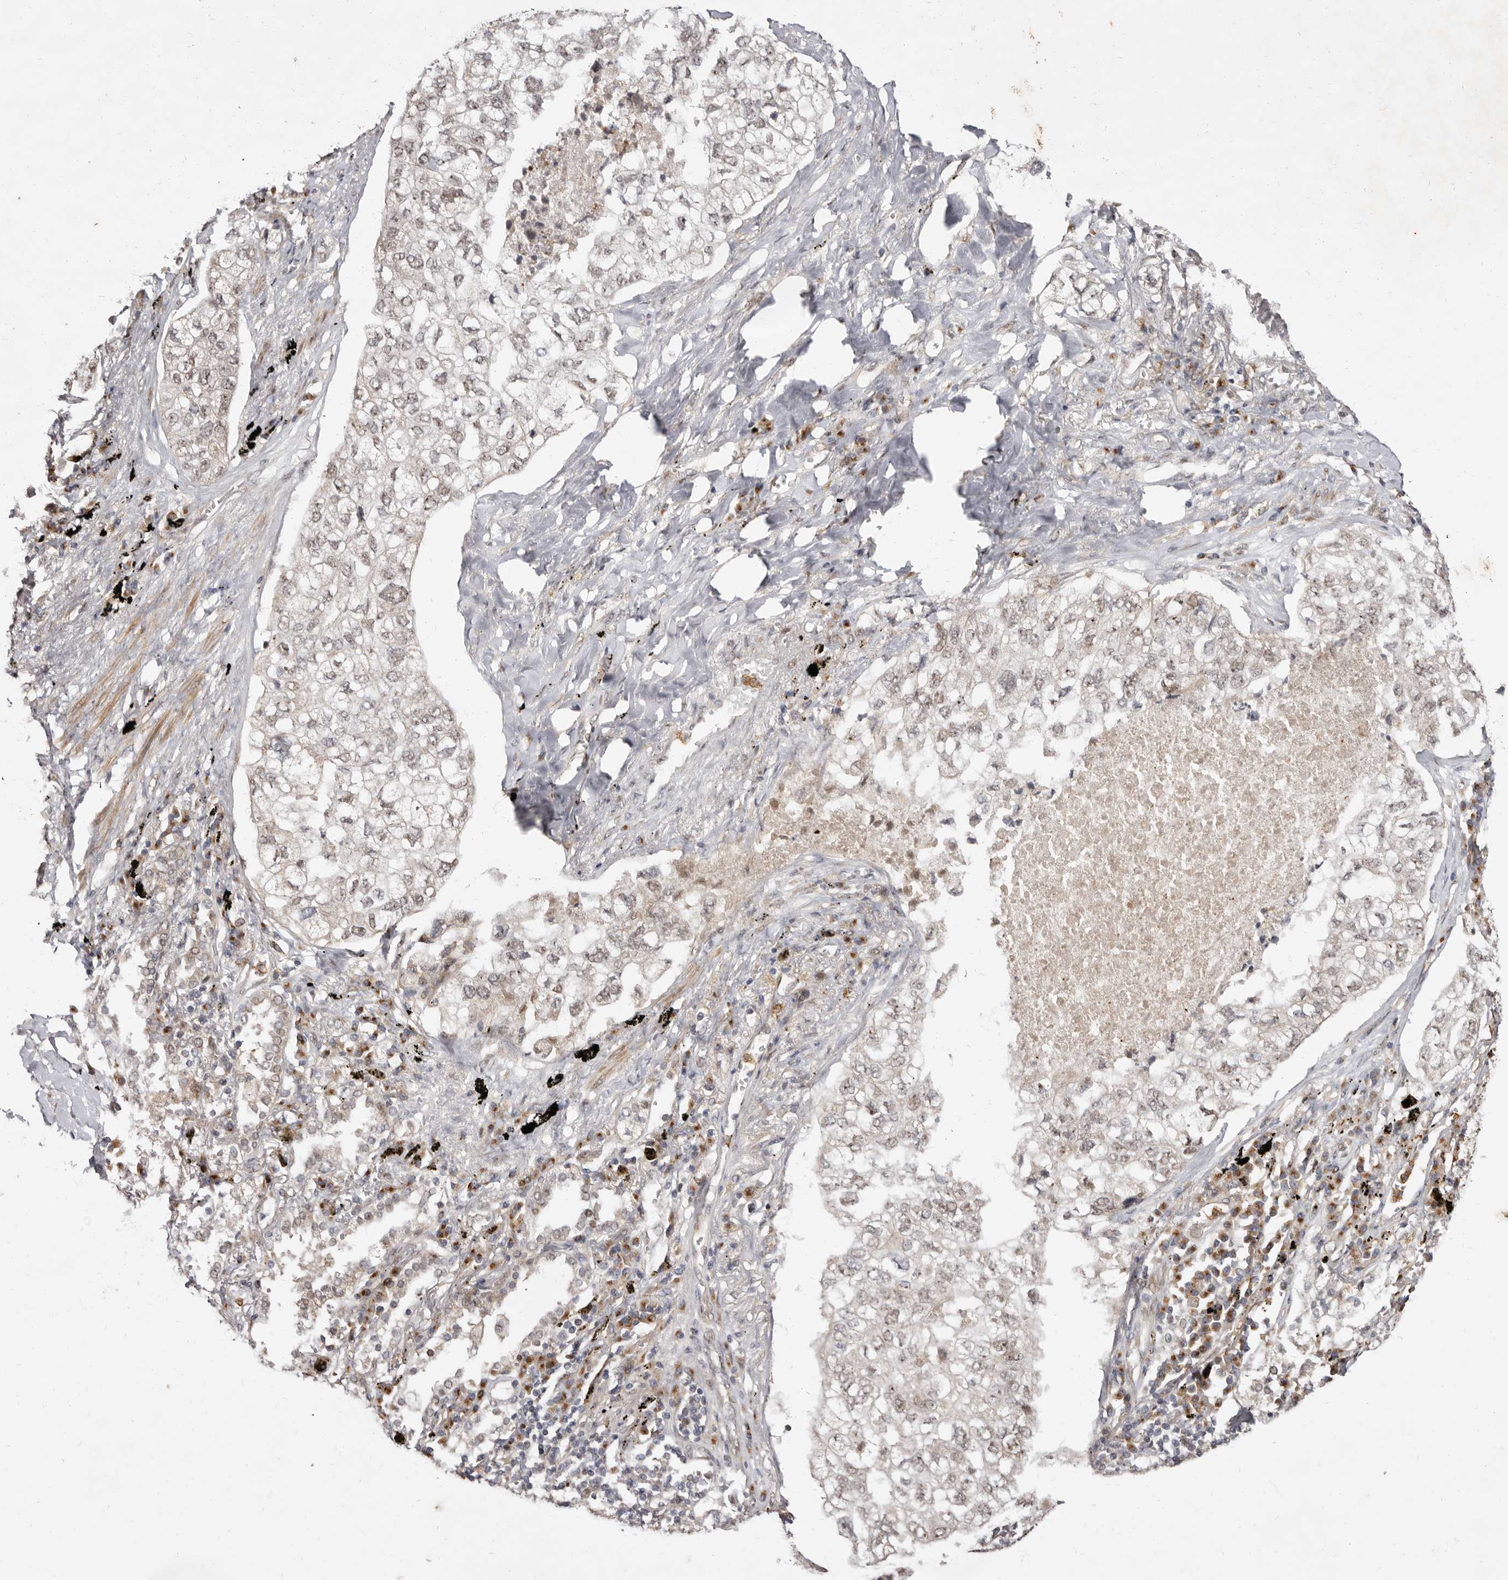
{"staining": {"intensity": "weak", "quantity": "<25%", "location": "nuclear"}, "tissue": "lung cancer", "cell_type": "Tumor cells", "image_type": "cancer", "snomed": [{"axis": "morphology", "description": "Adenocarcinoma, NOS"}, {"axis": "topography", "description": "Lung"}], "caption": "This photomicrograph is of lung cancer stained with IHC to label a protein in brown with the nuclei are counter-stained blue. There is no expression in tumor cells. (Brightfield microscopy of DAB immunohistochemistry at high magnification).", "gene": "ZNF326", "patient": {"sex": "male", "age": 65}}